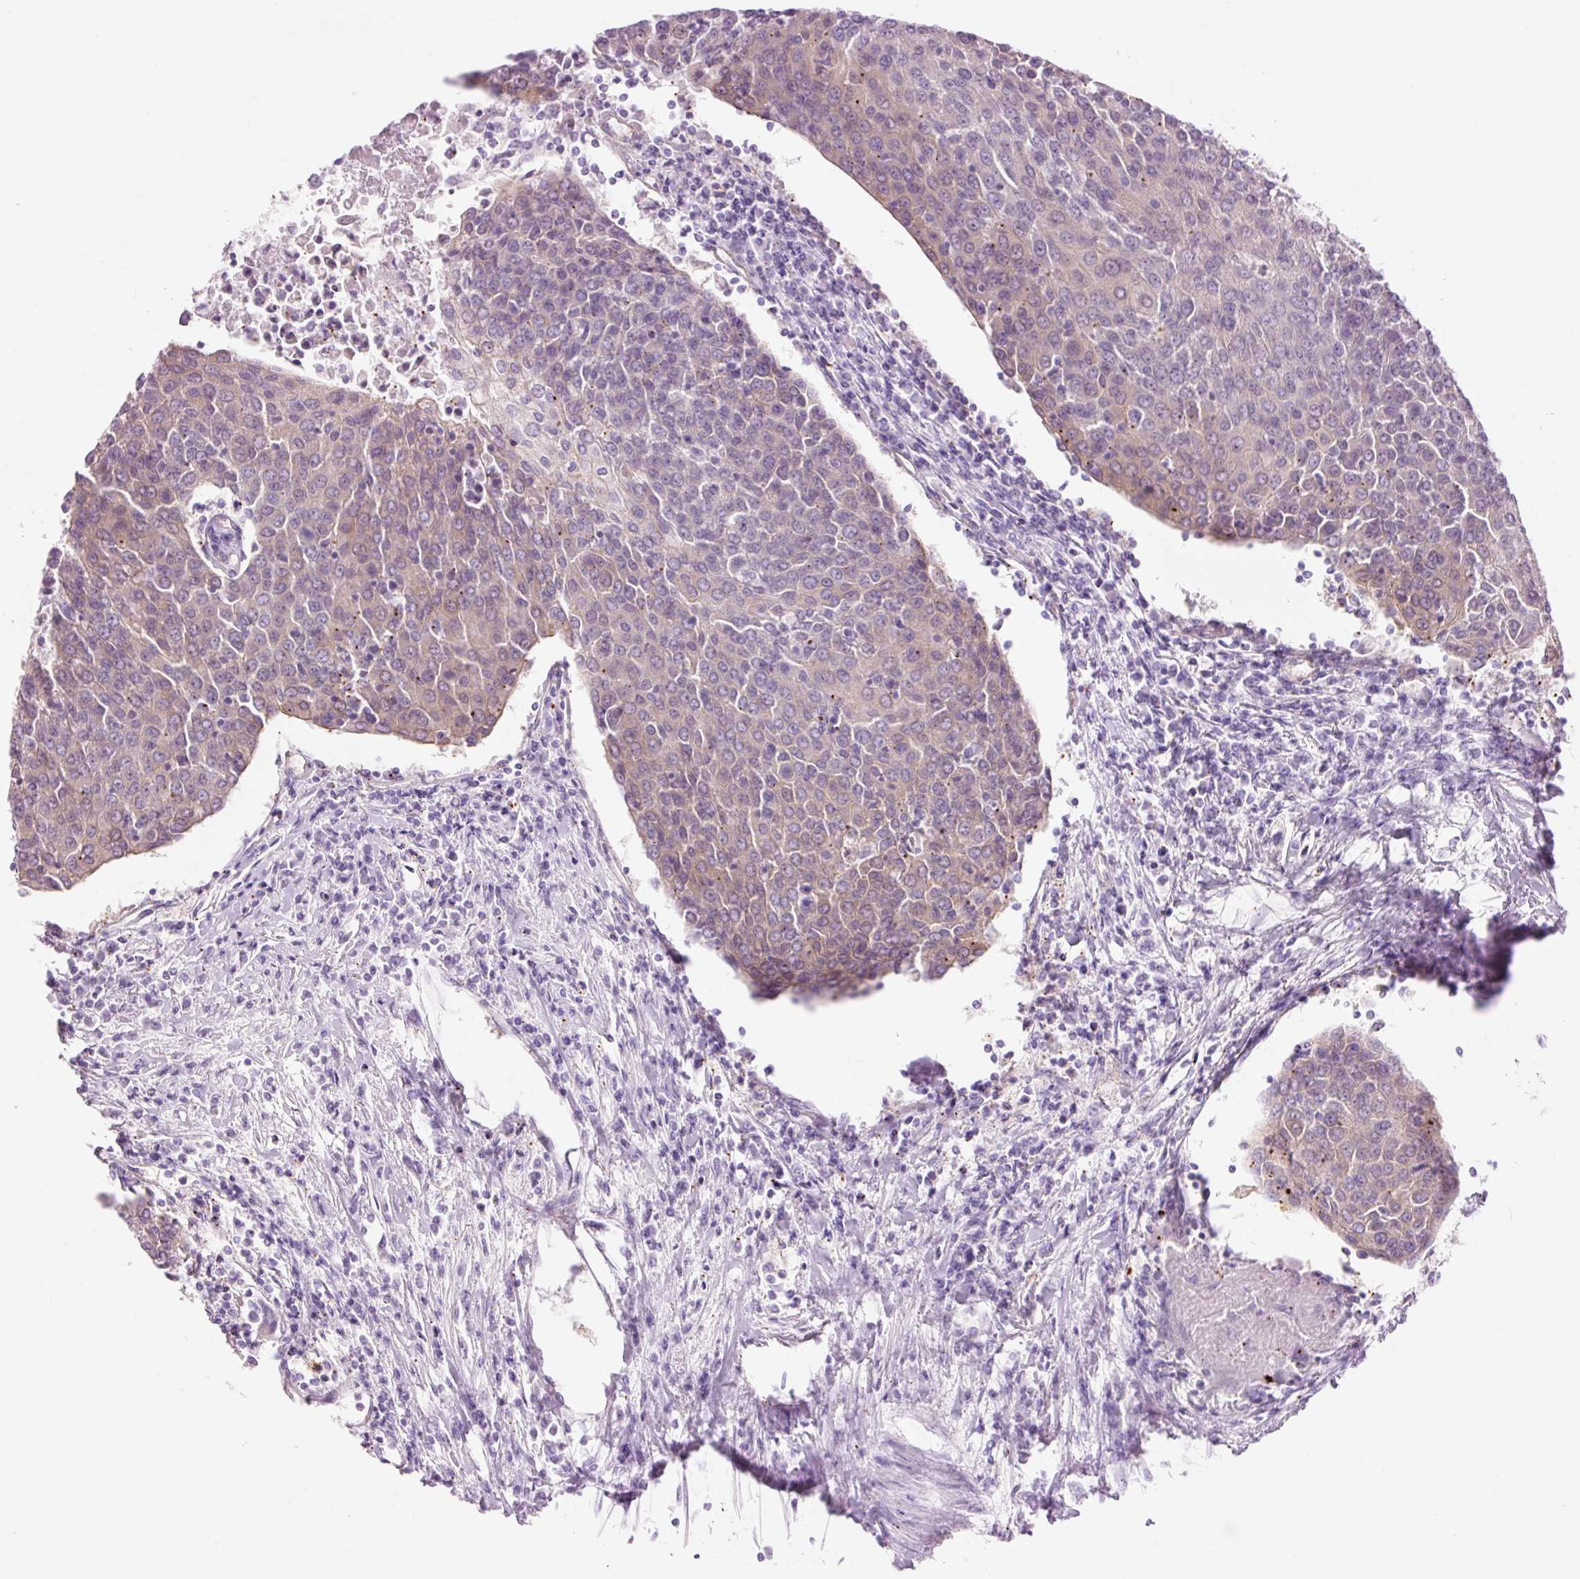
{"staining": {"intensity": "weak", "quantity": "25%-75%", "location": "cytoplasmic/membranous"}, "tissue": "urothelial cancer", "cell_type": "Tumor cells", "image_type": "cancer", "snomed": [{"axis": "morphology", "description": "Urothelial carcinoma, High grade"}, {"axis": "topography", "description": "Urinary bladder"}], "caption": "Tumor cells demonstrate low levels of weak cytoplasmic/membranous expression in about 25%-75% of cells in human urothelial carcinoma (high-grade). (DAB (3,3'-diaminobenzidine) IHC with brightfield microscopy, high magnification).", "gene": "HSPA4L", "patient": {"sex": "female", "age": 85}}